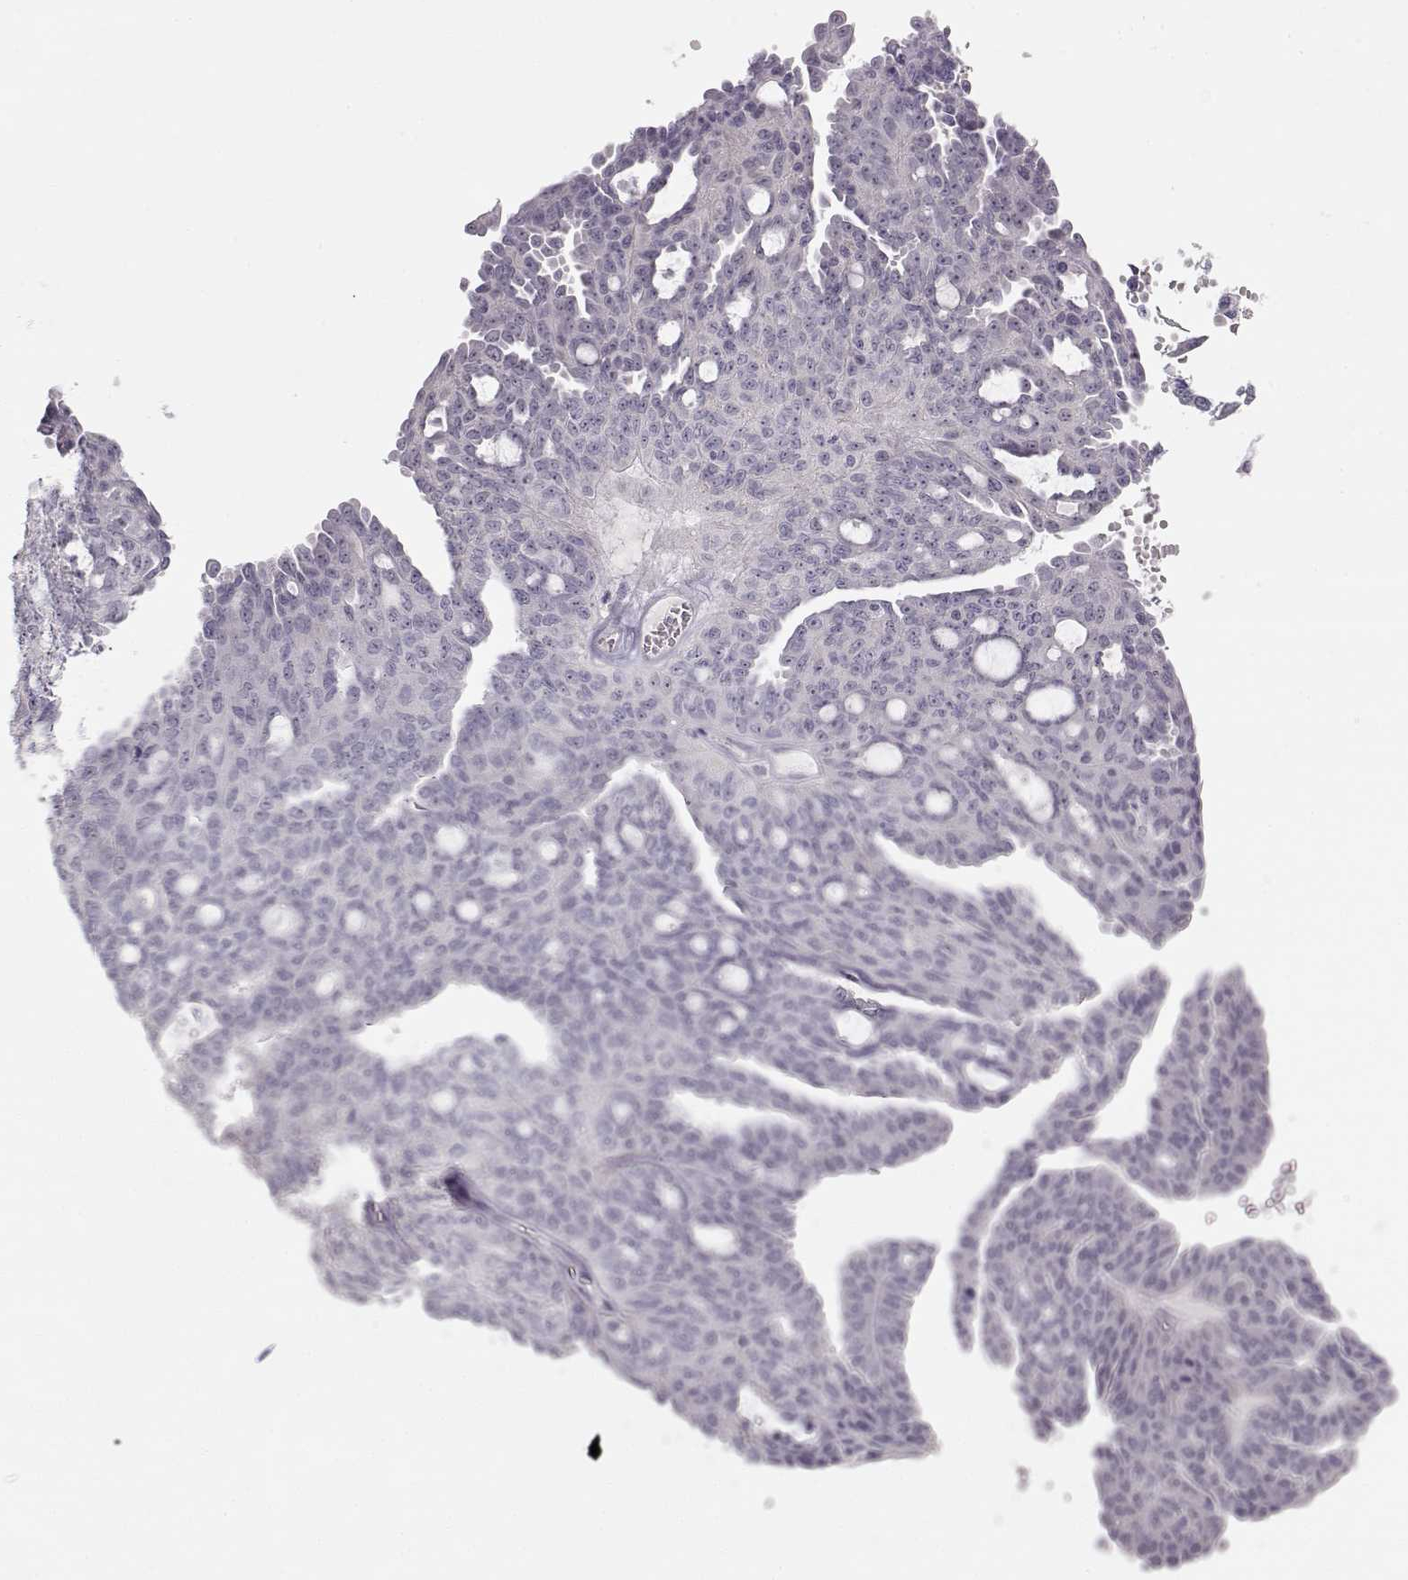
{"staining": {"intensity": "negative", "quantity": "none", "location": "none"}, "tissue": "ovarian cancer", "cell_type": "Tumor cells", "image_type": "cancer", "snomed": [{"axis": "morphology", "description": "Cystadenocarcinoma, serous, NOS"}, {"axis": "topography", "description": "Ovary"}], "caption": "Immunohistochemical staining of ovarian cancer (serous cystadenocarcinoma) demonstrates no significant staining in tumor cells.", "gene": "FAM205A", "patient": {"sex": "female", "age": 71}}